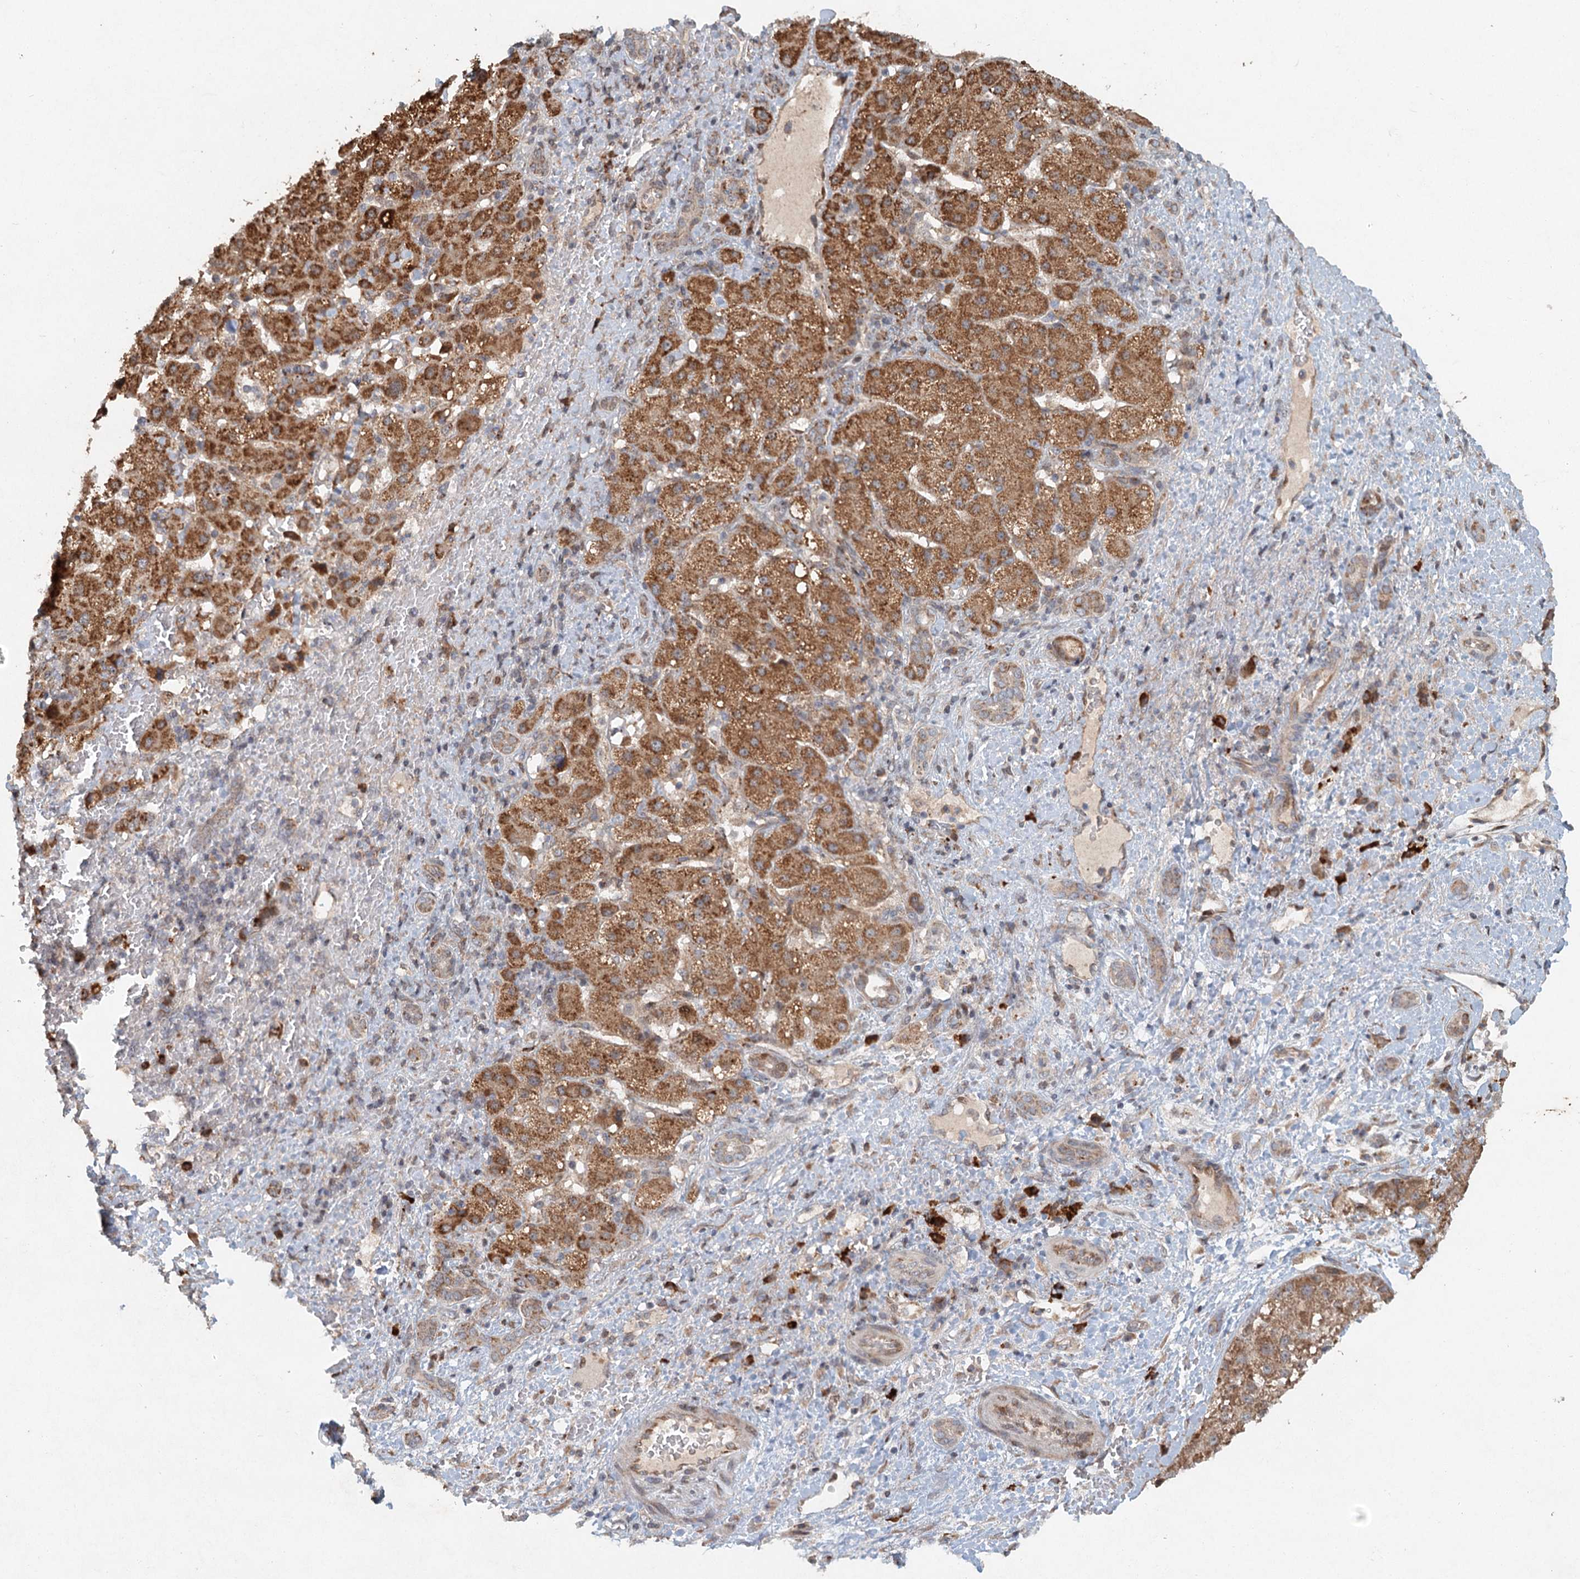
{"staining": {"intensity": "moderate", "quantity": ">75%", "location": "cytoplasmic/membranous"}, "tissue": "liver cancer", "cell_type": "Tumor cells", "image_type": "cancer", "snomed": [{"axis": "morphology", "description": "Normal tissue, NOS"}, {"axis": "morphology", "description": "Carcinoma, Hepatocellular, NOS"}, {"axis": "topography", "description": "Liver"}], "caption": "The micrograph reveals immunohistochemical staining of hepatocellular carcinoma (liver). There is moderate cytoplasmic/membranous expression is identified in approximately >75% of tumor cells.", "gene": "SRPX2", "patient": {"sex": "male", "age": 57}}